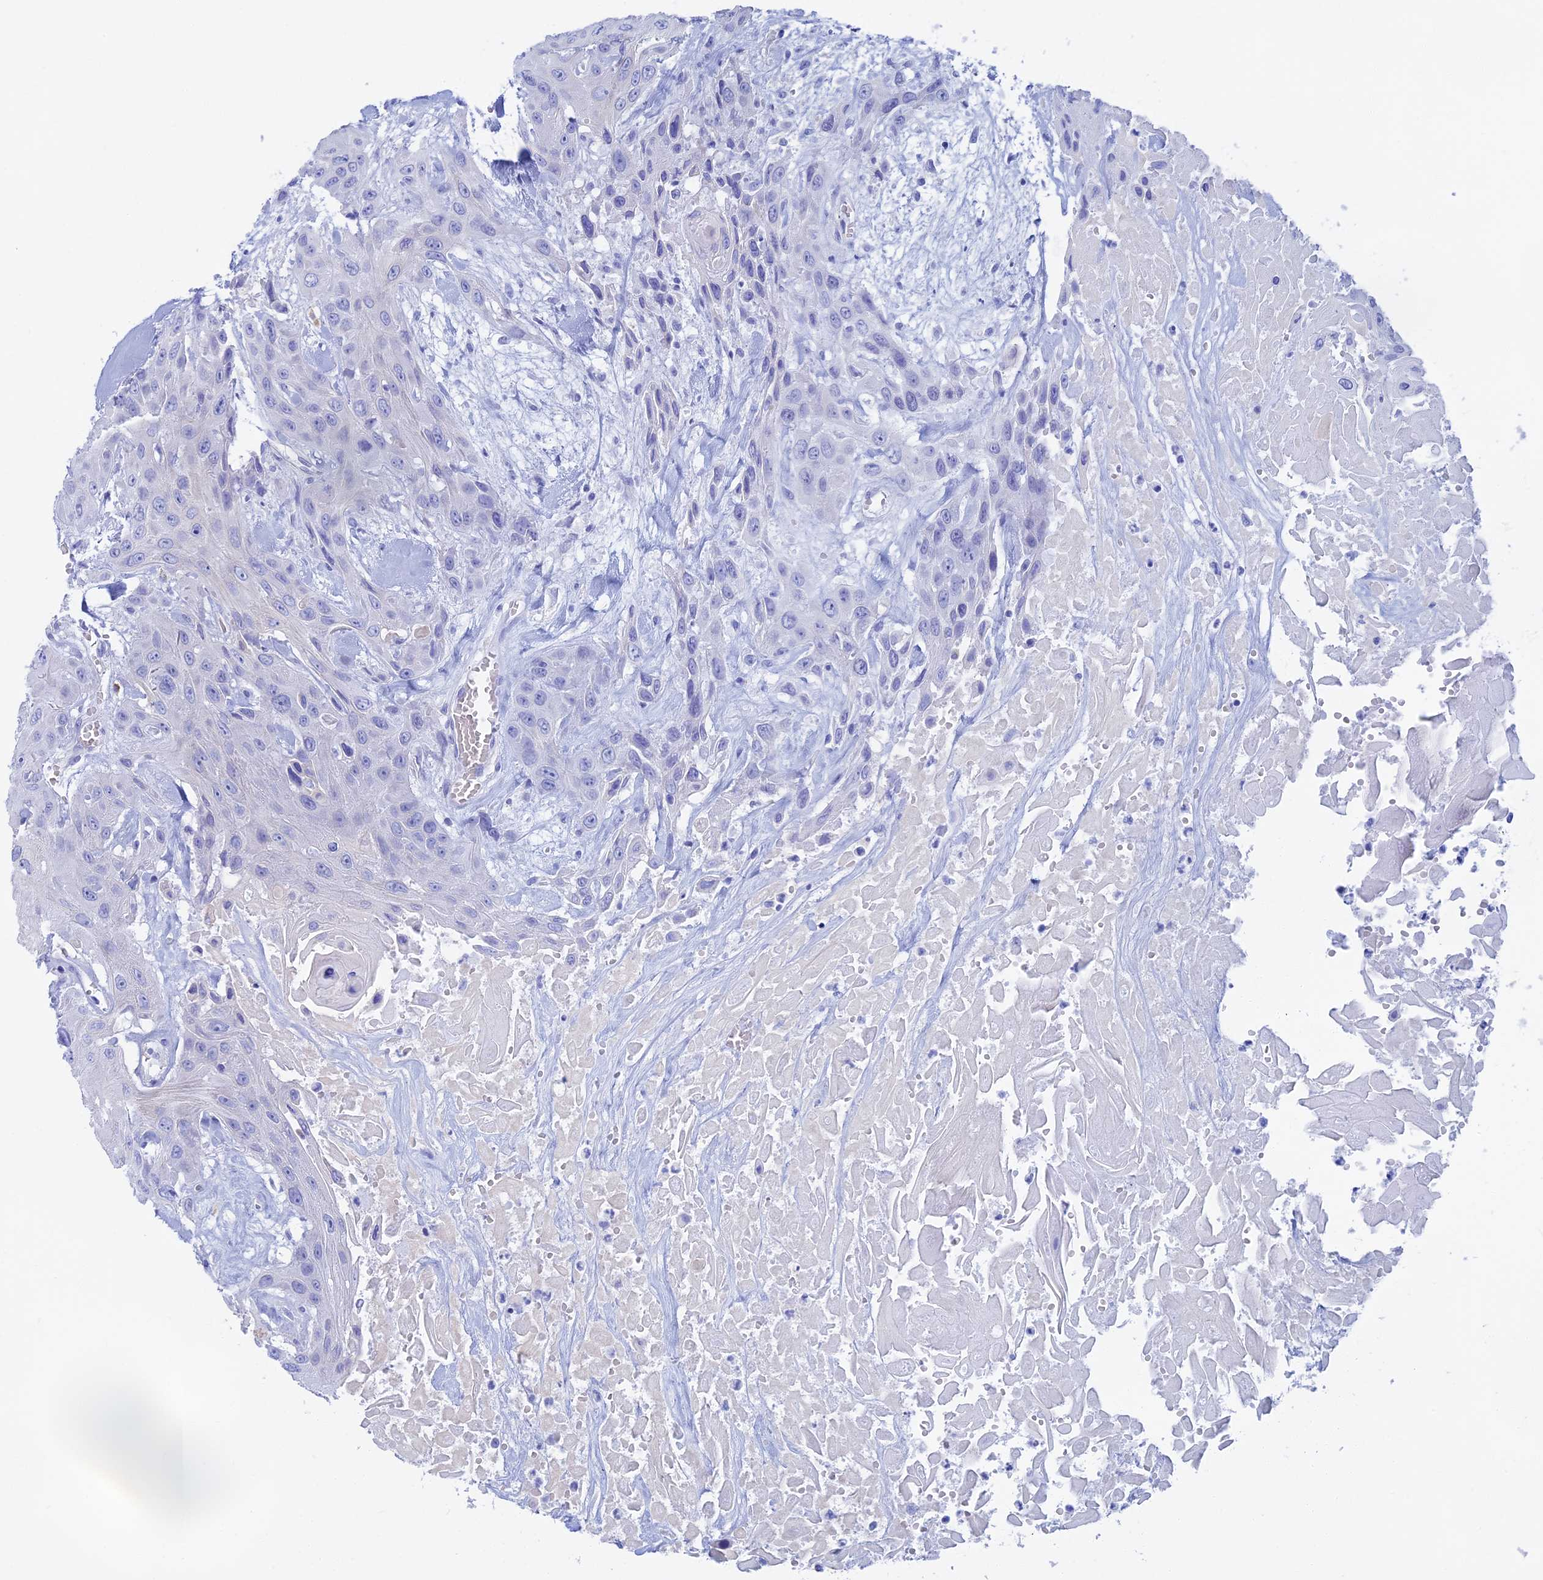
{"staining": {"intensity": "negative", "quantity": "none", "location": "none"}, "tissue": "head and neck cancer", "cell_type": "Tumor cells", "image_type": "cancer", "snomed": [{"axis": "morphology", "description": "Squamous cell carcinoma, NOS"}, {"axis": "topography", "description": "Head-Neck"}], "caption": "An image of head and neck squamous cell carcinoma stained for a protein displays no brown staining in tumor cells. Brightfield microscopy of immunohistochemistry (IHC) stained with DAB (3,3'-diaminobenzidine) (brown) and hematoxylin (blue), captured at high magnification.", "gene": "SLC2A6", "patient": {"sex": "male", "age": 81}}